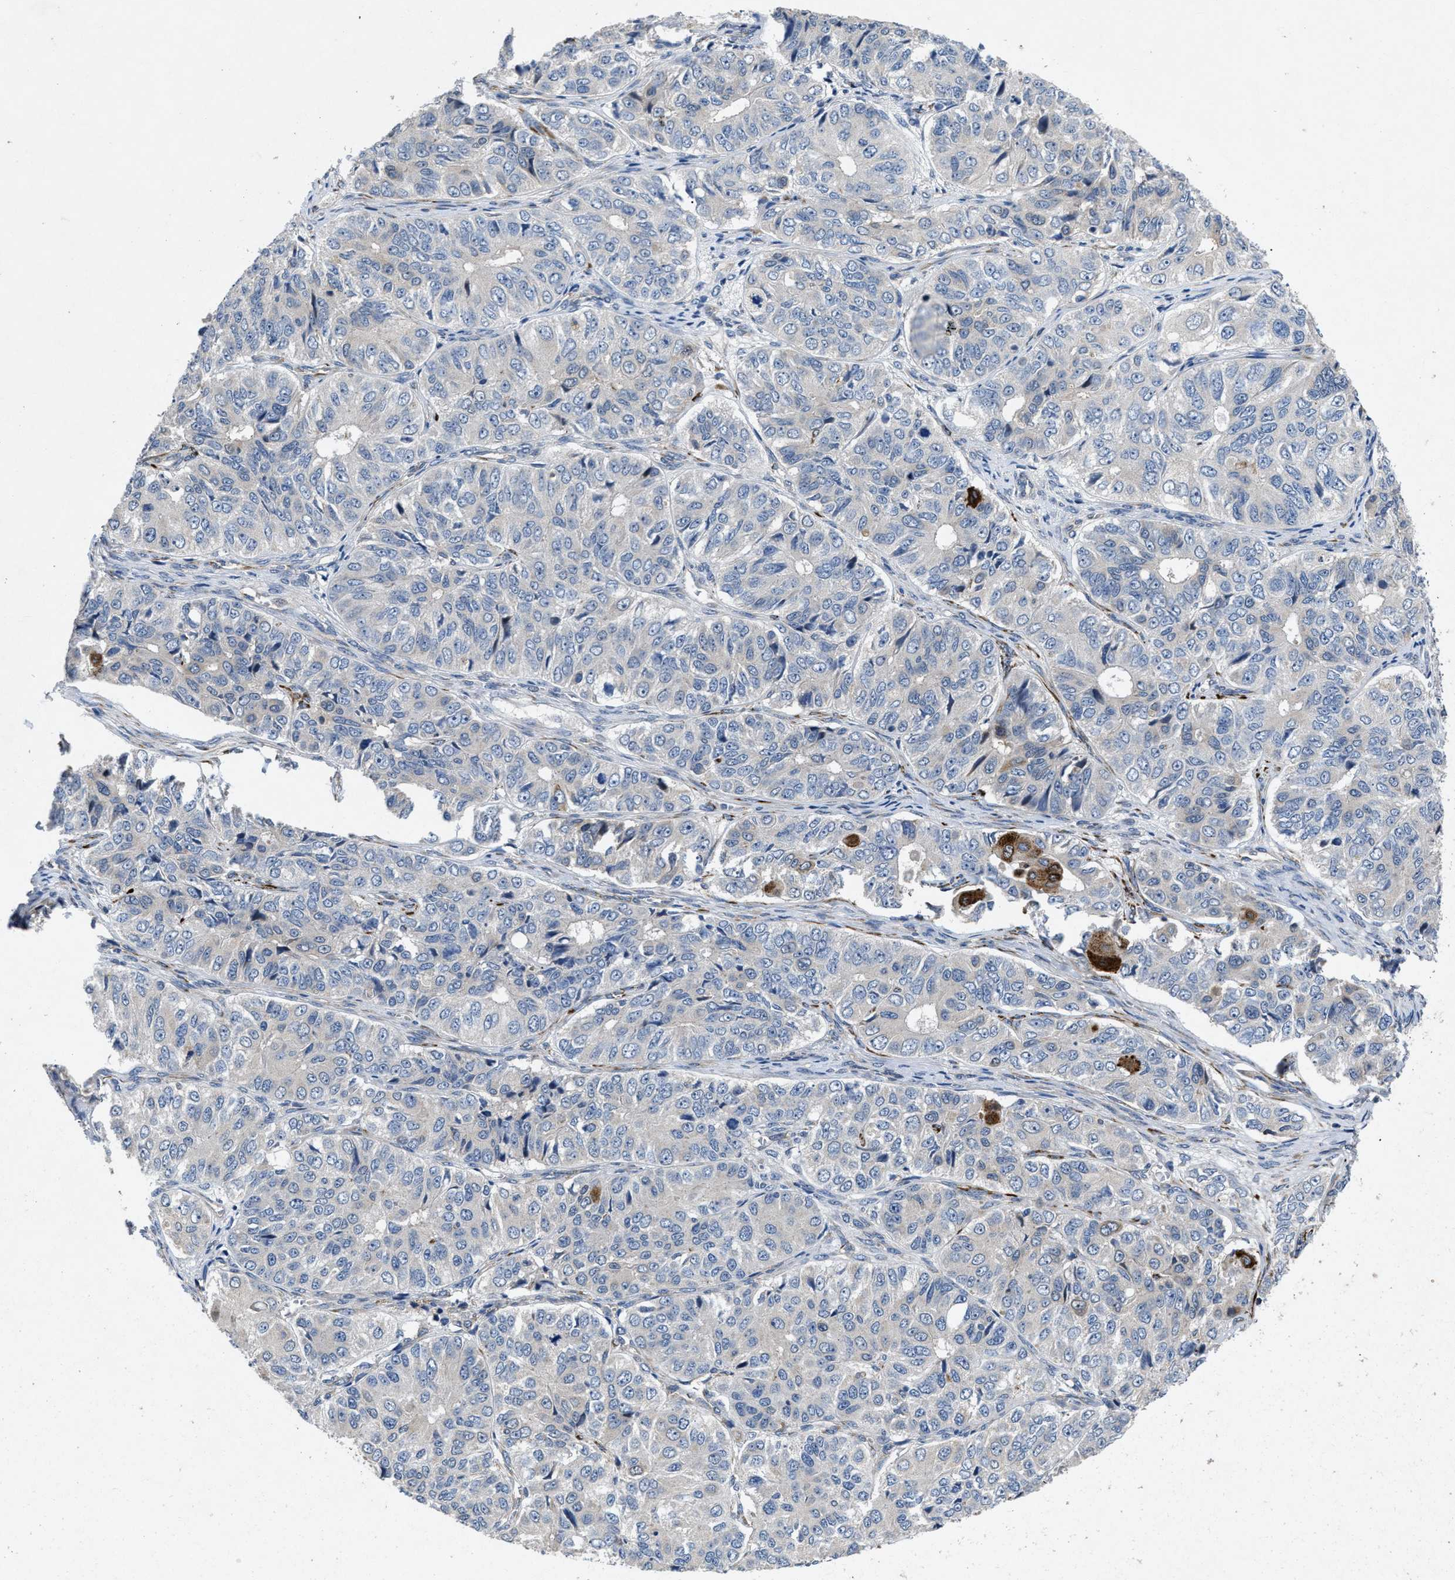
{"staining": {"intensity": "strong", "quantity": "<25%", "location": "cytoplasmic/membranous"}, "tissue": "ovarian cancer", "cell_type": "Tumor cells", "image_type": "cancer", "snomed": [{"axis": "morphology", "description": "Carcinoma, endometroid"}, {"axis": "topography", "description": "Ovary"}], "caption": "Immunohistochemistry of ovarian cancer (endometroid carcinoma) shows medium levels of strong cytoplasmic/membranous staining in approximately <25% of tumor cells. Nuclei are stained in blue.", "gene": "HSPA12B", "patient": {"sex": "female", "age": 51}}